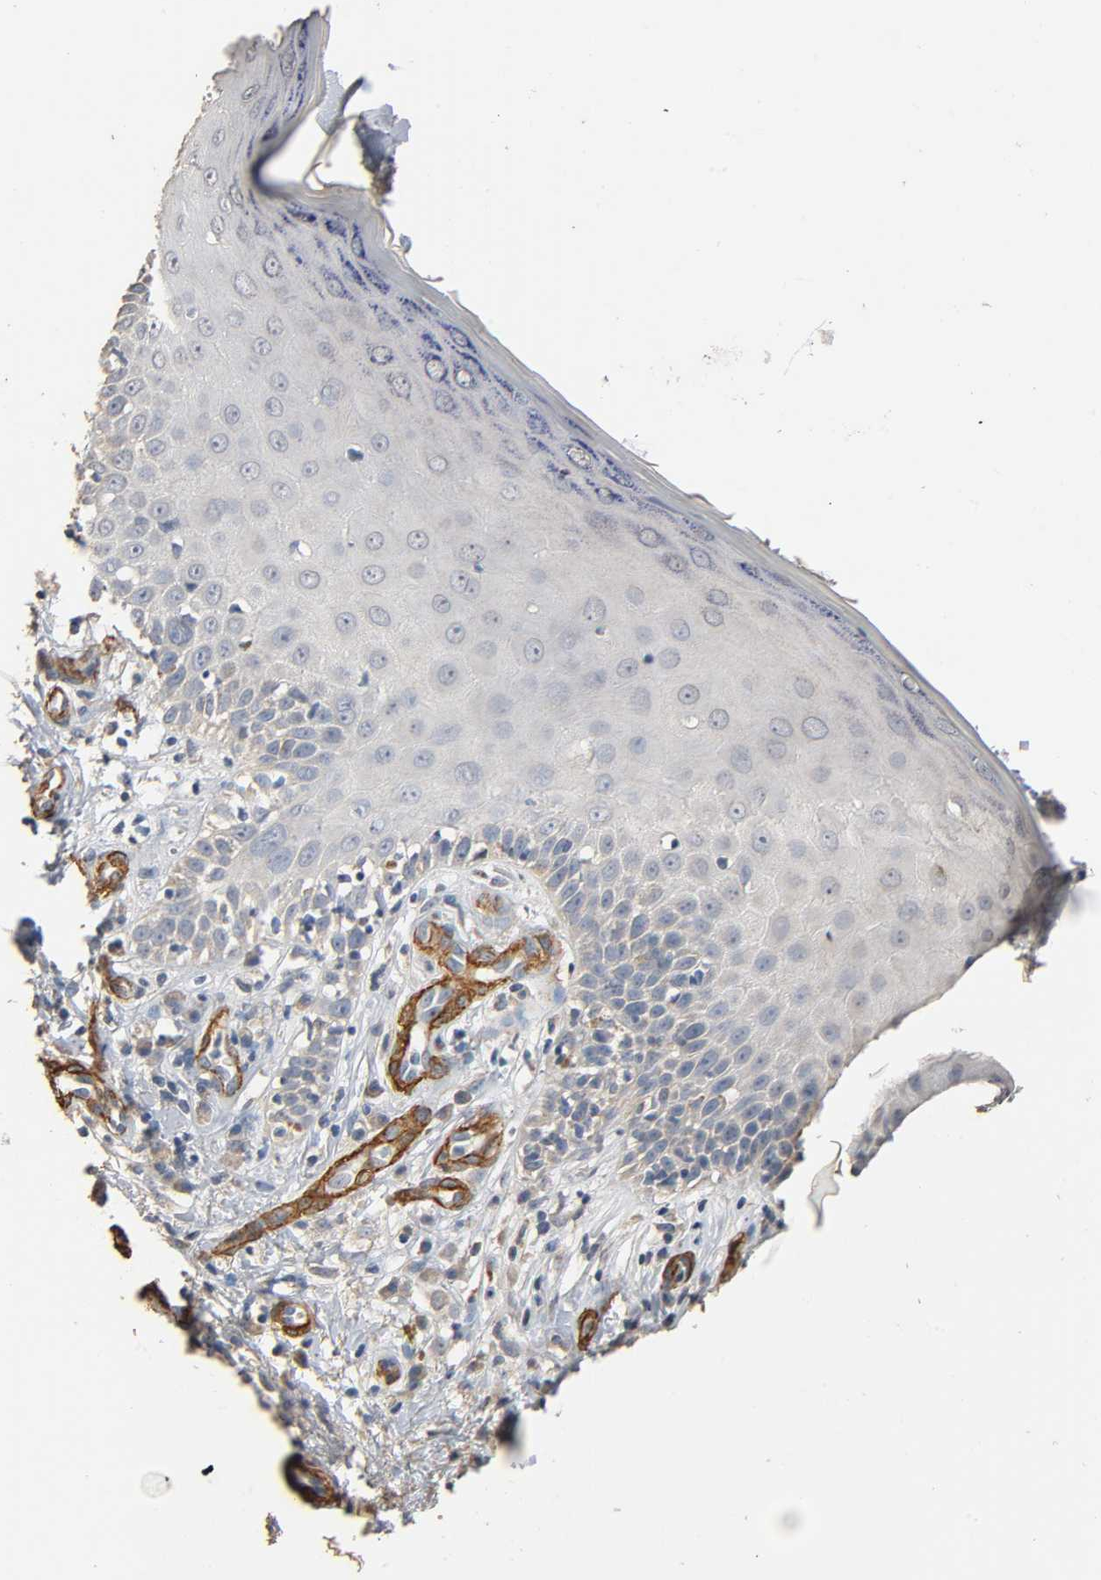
{"staining": {"intensity": "weak", "quantity": ">75%", "location": "cytoplasmic/membranous"}, "tissue": "skin cancer", "cell_type": "Tumor cells", "image_type": "cancer", "snomed": [{"axis": "morphology", "description": "Squamous cell carcinoma, NOS"}, {"axis": "topography", "description": "Skin"}], "caption": "Skin cancer (squamous cell carcinoma) stained with immunohistochemistry (IHC) shows weak cytoplasmic/membranous expression in approximately >75% of tumor cells.", "gene": "GSTA3", "patient": {"sex": "female", "age": 42}}